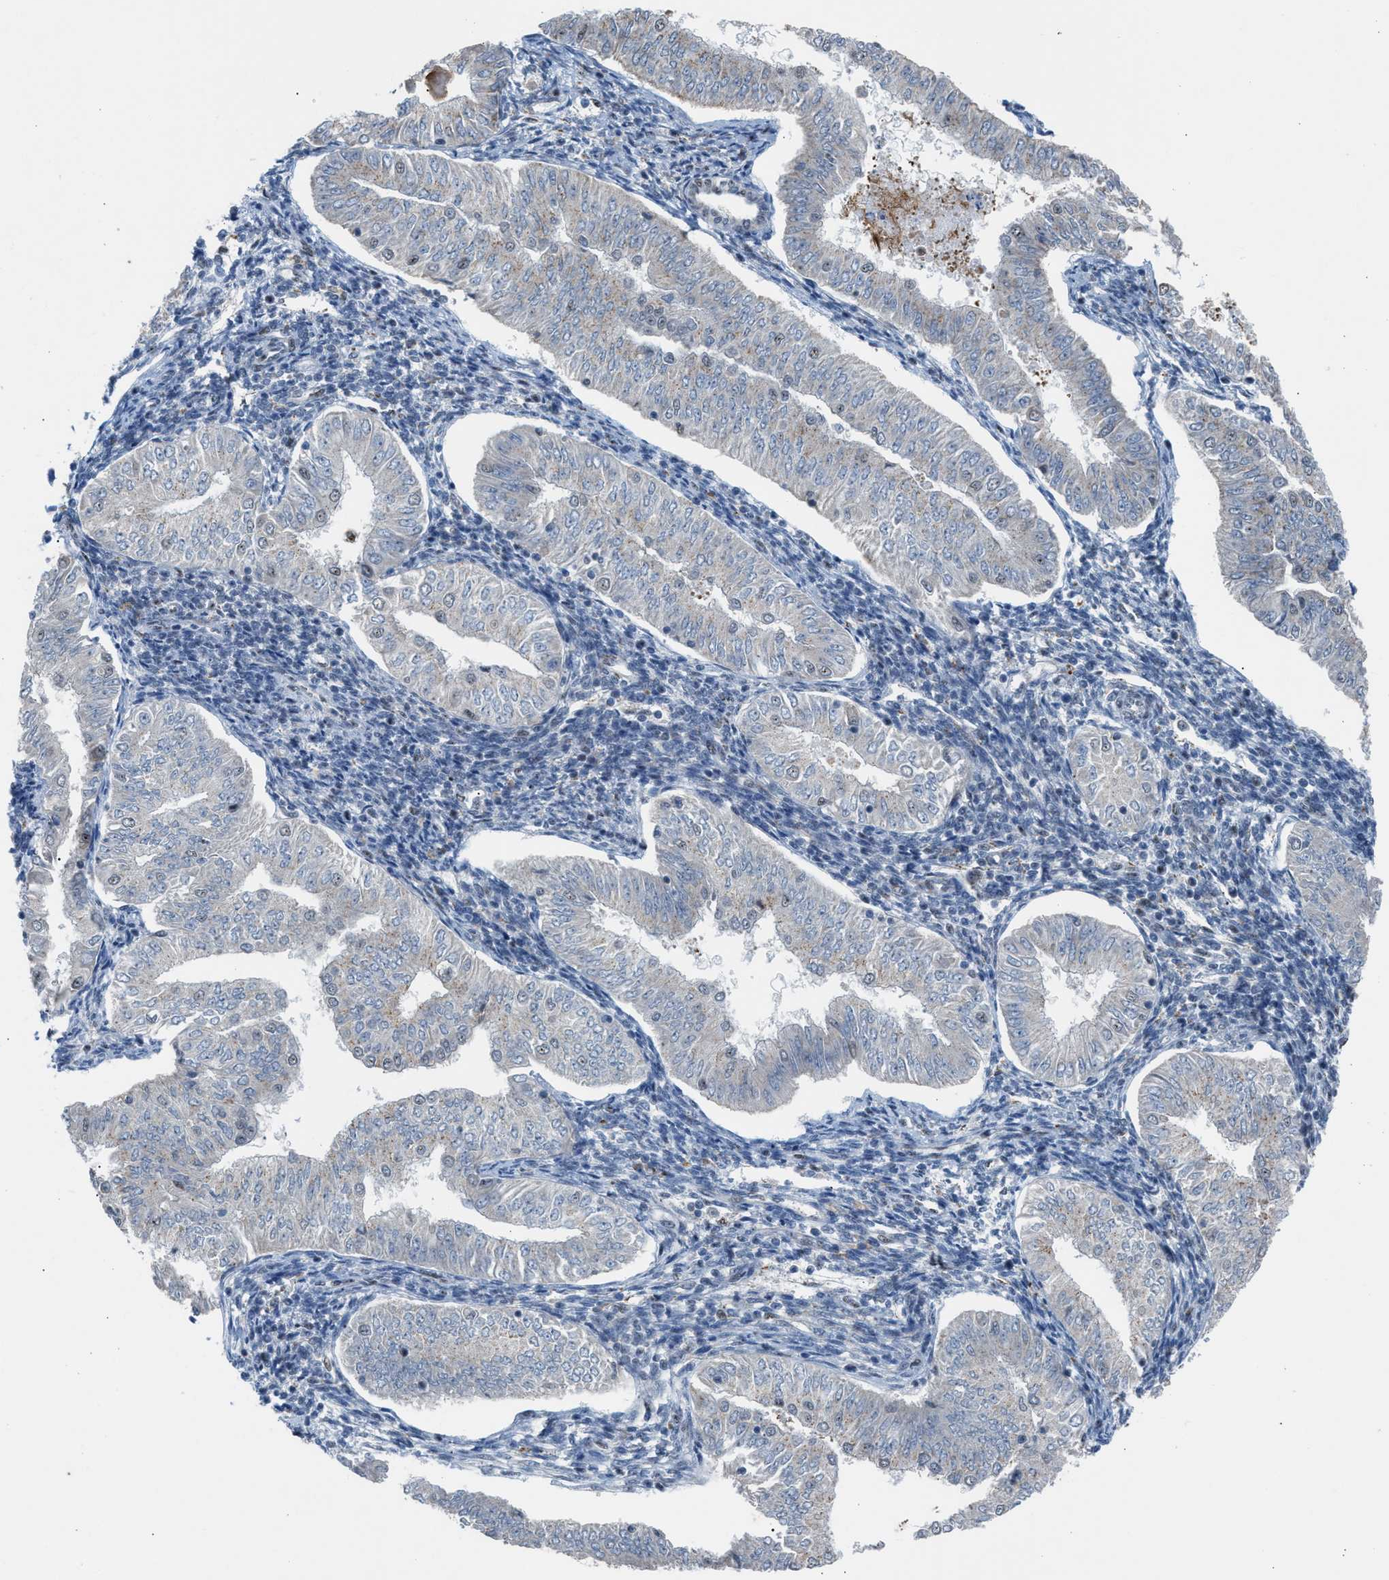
{"staining": {"intensity": "negative", "quantity": "none", "location": "none"}, "tissue": "endometrial cancer", "cell_type": "Tumor cells", "image_type": "cancer", "snomed": [{"axis": "morphology", "description": "Normal tissue, NOS"}, {"axis": "morphology", "description": "Adenocarcinoma, NOS"}, {"axis": "topography", "description": "Endometrium"}], "caption": "Human endometrial cancer (adenocarcinoma) stained for a protein using immunohistochemistry (IHC) shows no staining in tumor cells.", "gene": "CENPP", "patient": {"sex": "female", "age": 53}}